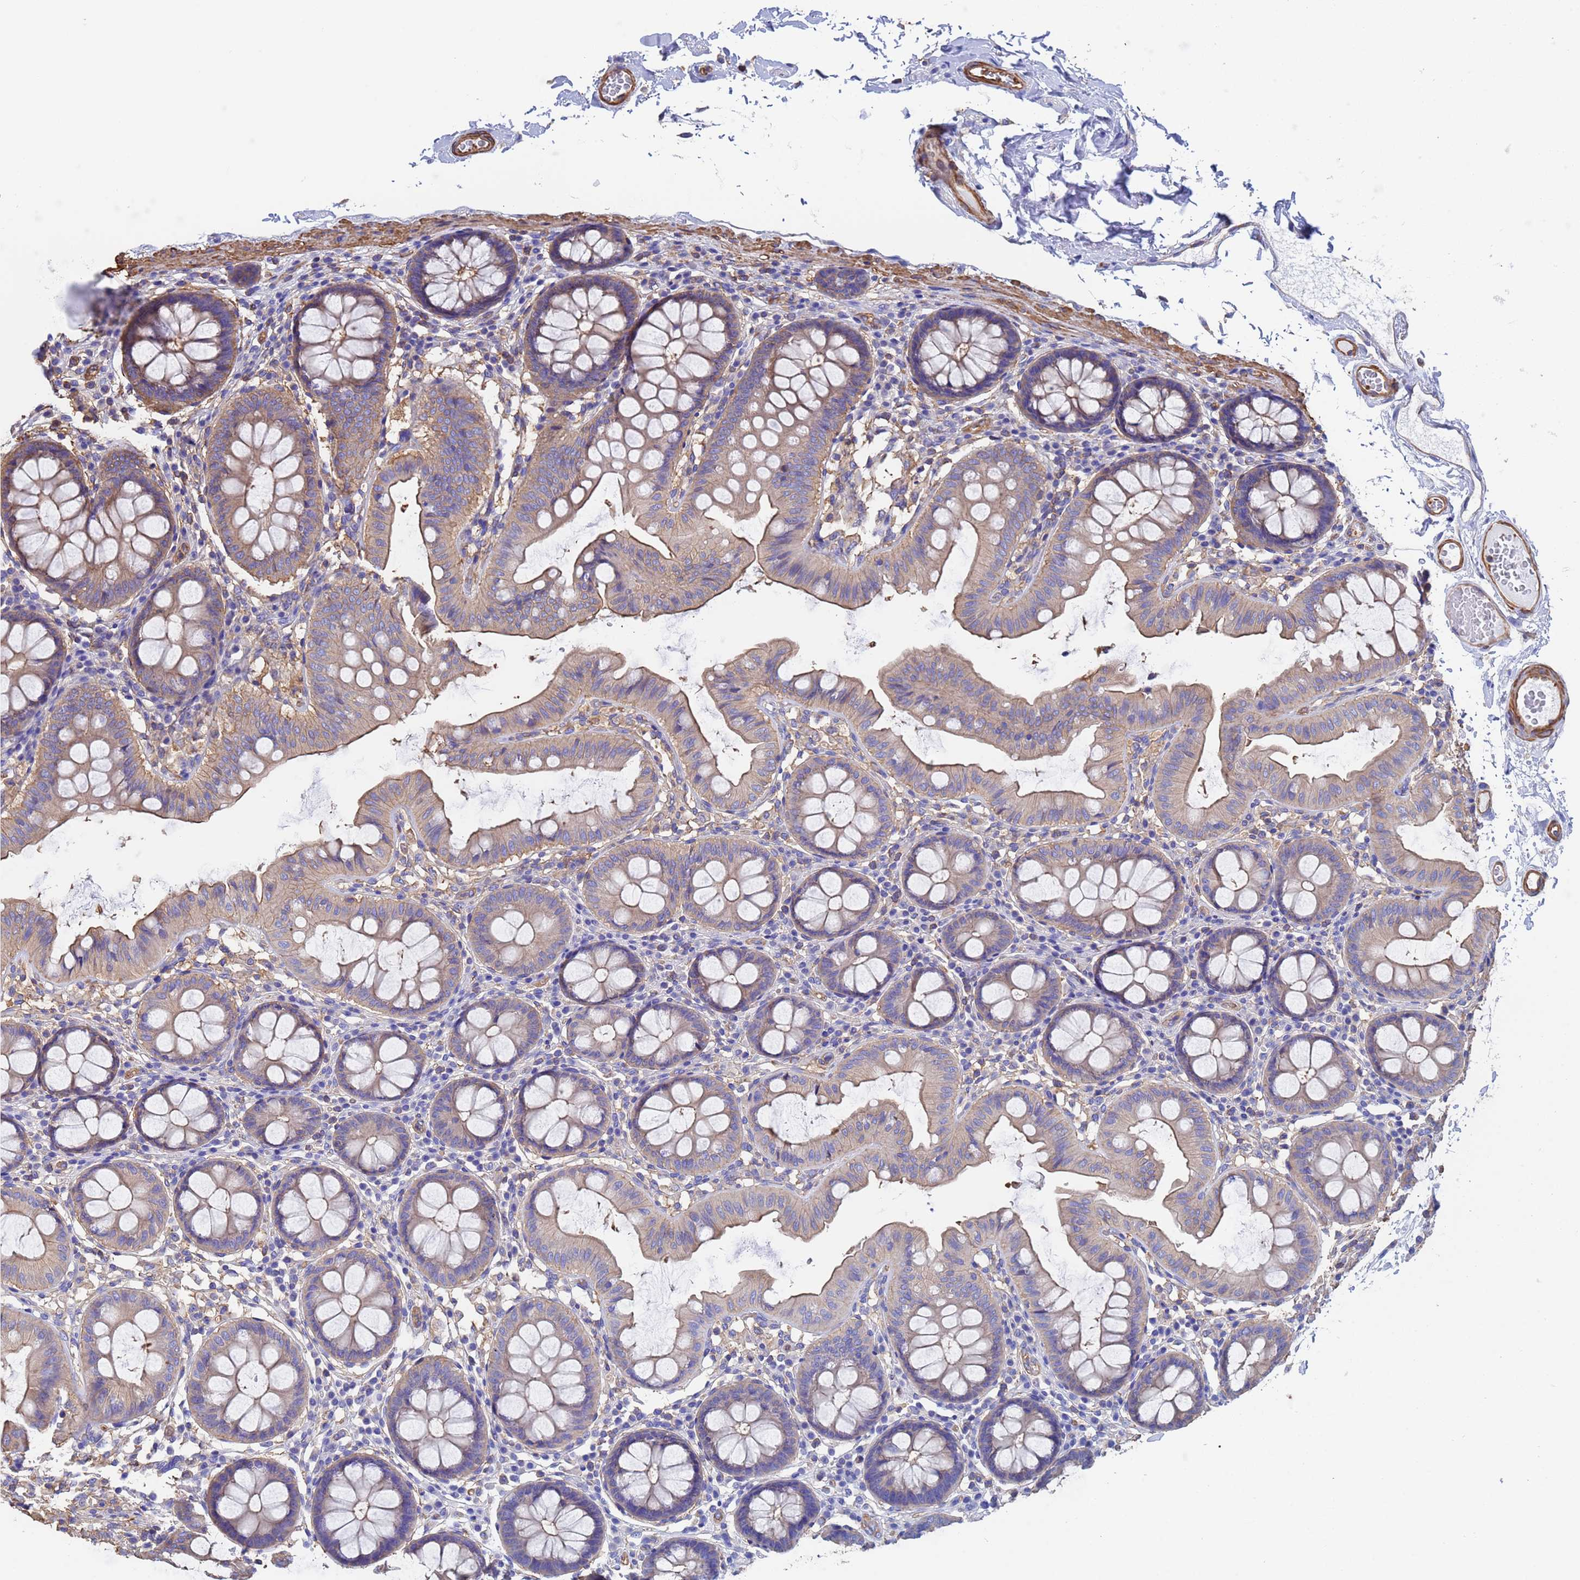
{"staining": {"intensity": "weak", "quantity": ">75%", "location": "cytoplasmic/membranous"}, "tissue": "colon", "cell_type": "Endothelial cells", "image_type": "normal", "snomed": [{"axis": "morphology", "description": "Normal tissue, NOS"}, {"axis": "topography", "description": "Colon"}], "caption": "Protein staining of unremarkable colon shows weak cytoplasmic/membranous positivity in approximately >75% of endothelial cells. (DAB = brown stain, brightfield microscopy at high magnification).", "gene": "MYL12A", "patient": {"sex": "male", "age": 84}}